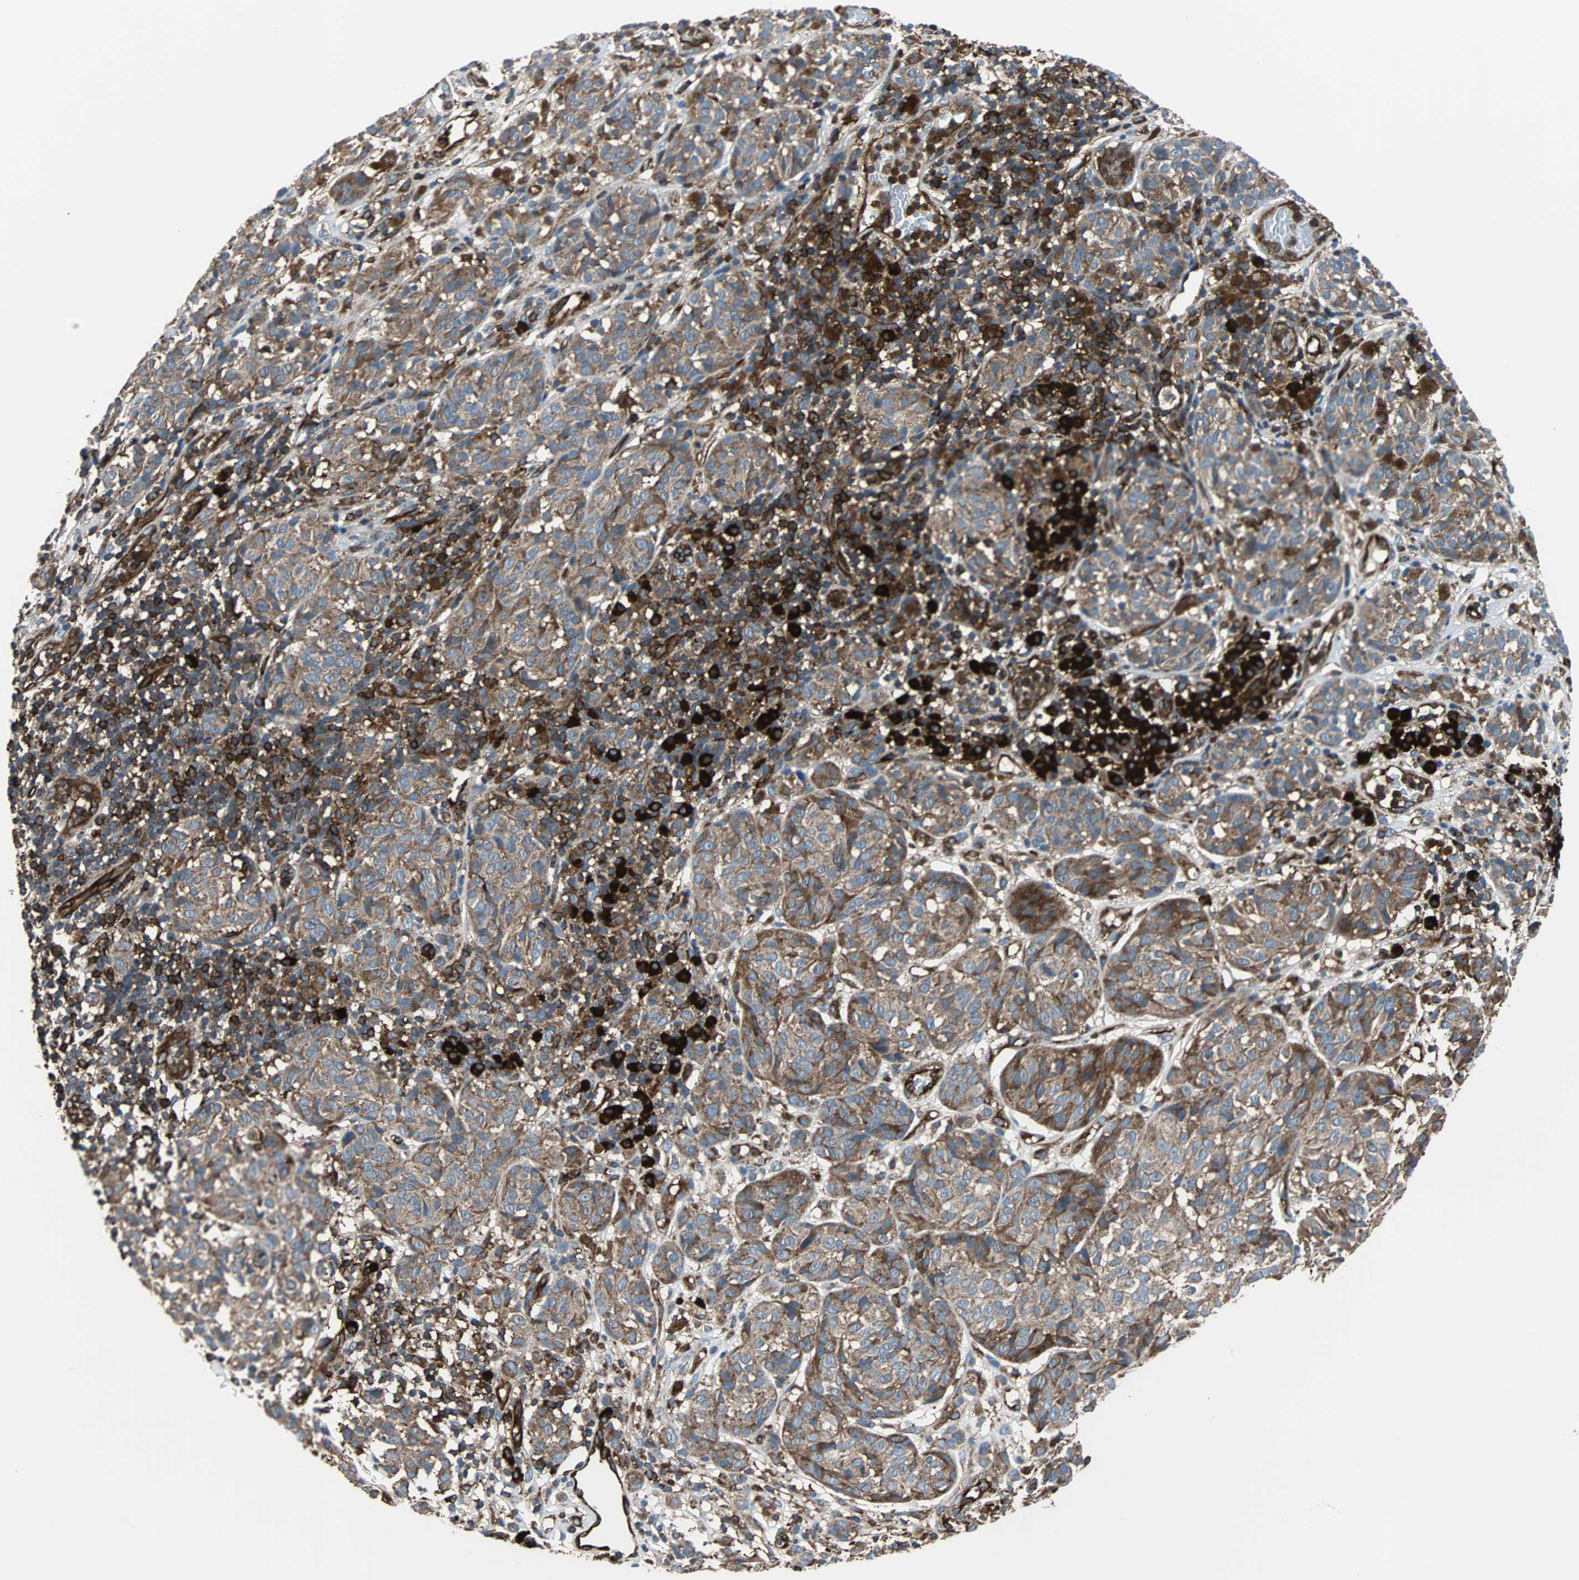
{"staining": {"intensity": "weak", "quantity": ">75%", "location": "cytoplasmic/membranous"}, "tissue": "melanoma", "cell_type": "Tumor cells", "image_type": "cancer", "snomed": [{"axis": "morphology", "description": "Malignant melanoma, NOS"}, {"axis": "topography", "description": "Skin"}], "caption": "Immunohistochemical staining of malignant melanoma displays low levels of weak cytoplasmic/membranous positivity in about >75% of tumor cells.", "gene": "PLCG2", "patient": {"sex": "female", "age": 46}}